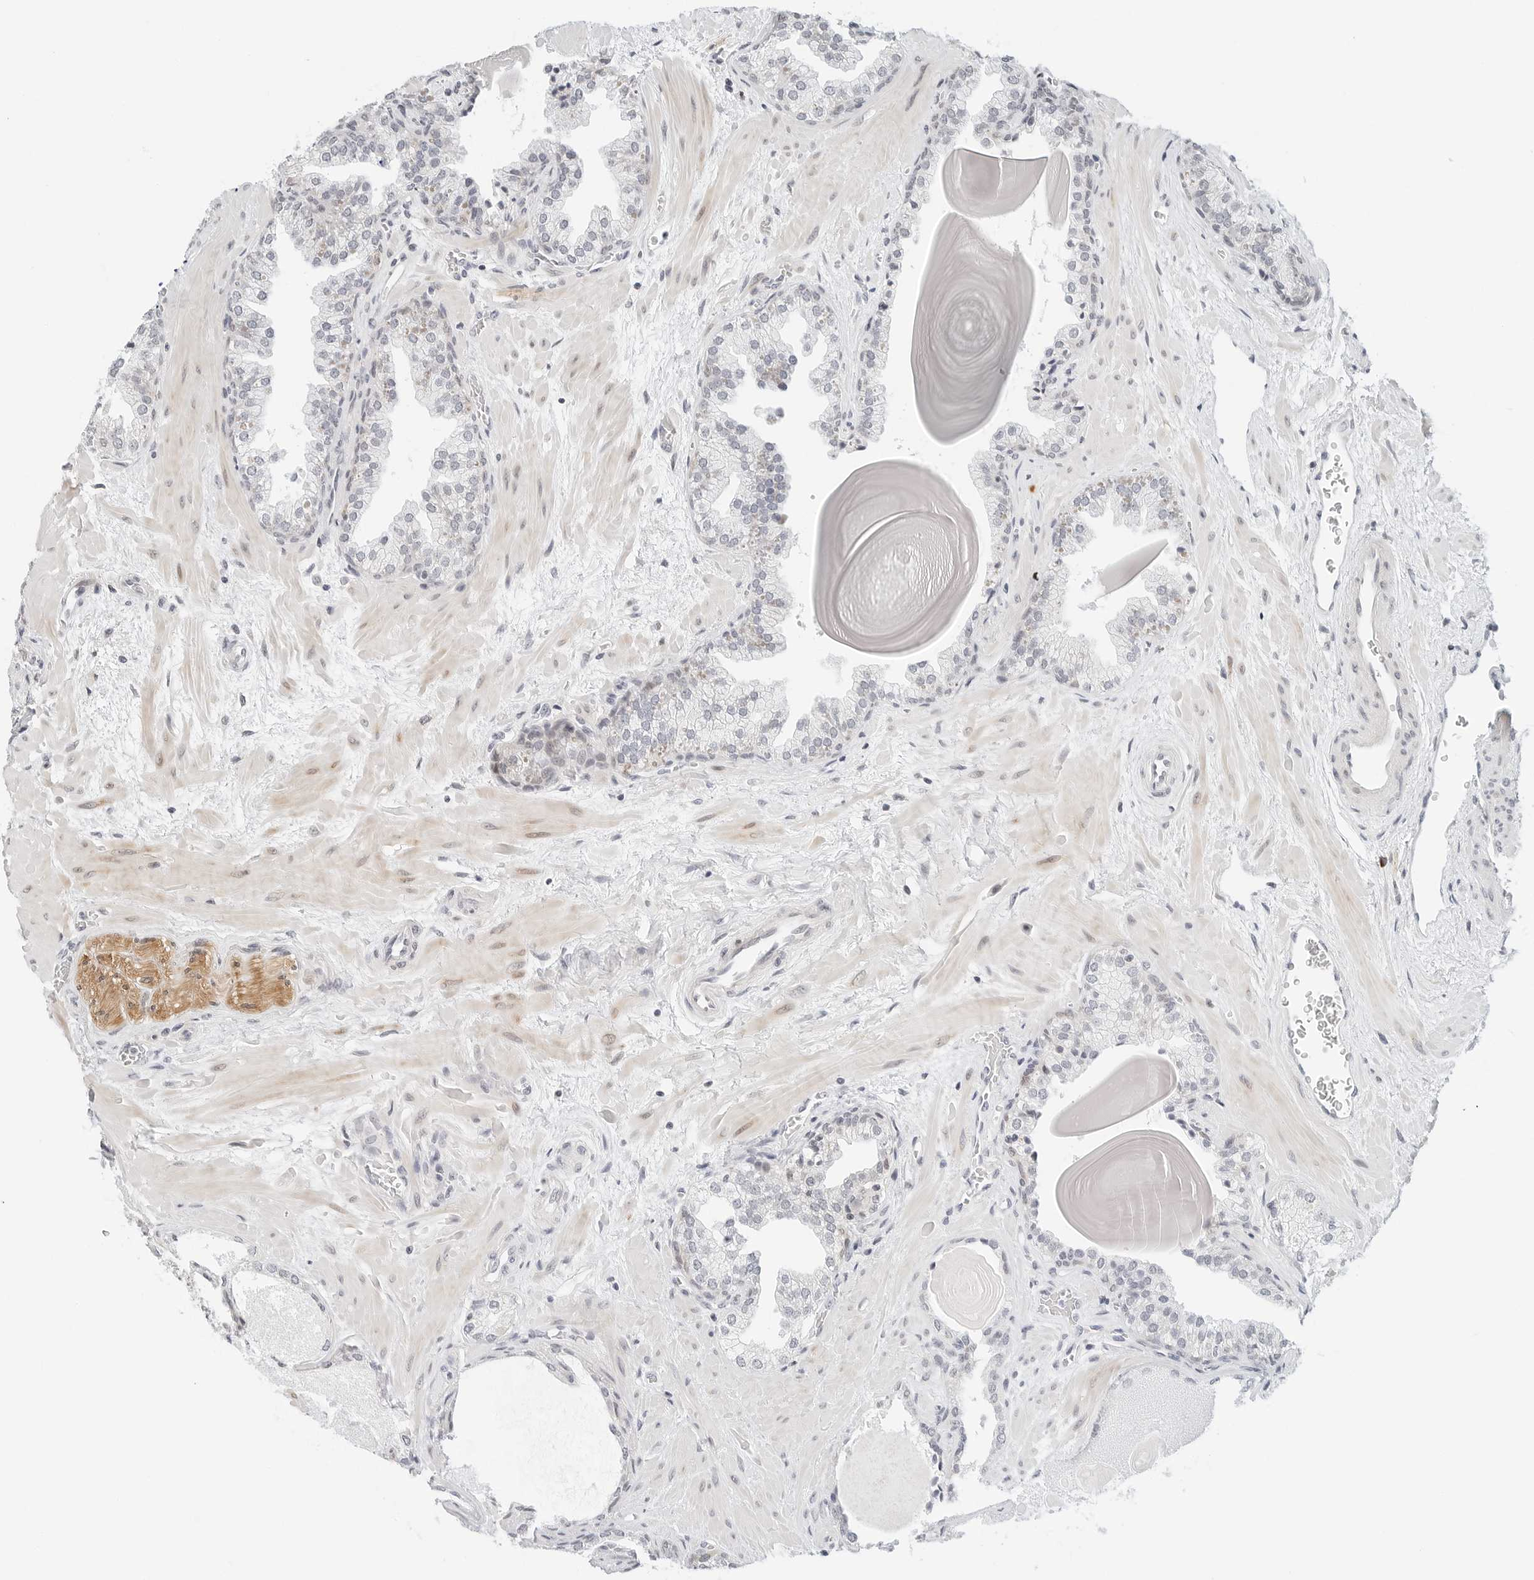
{"staining": {"intensity": "negative", "quantity": "none", "location": "none"}, "tissue": "prostate", "cell_type": "Glandular cells", "image_type": "normal", "snomed": [{"axis": "morphology", "description": "Normal tissue, NOS"}, {"axis": "topography", "description": "Prostate"}], "caption": "This is an immunohistochemistry photomicrograph of normal prostate. There is no positivity in glandular cells.", "gene": "PARP10", "patient": {"sex": "male", "age": 48}}